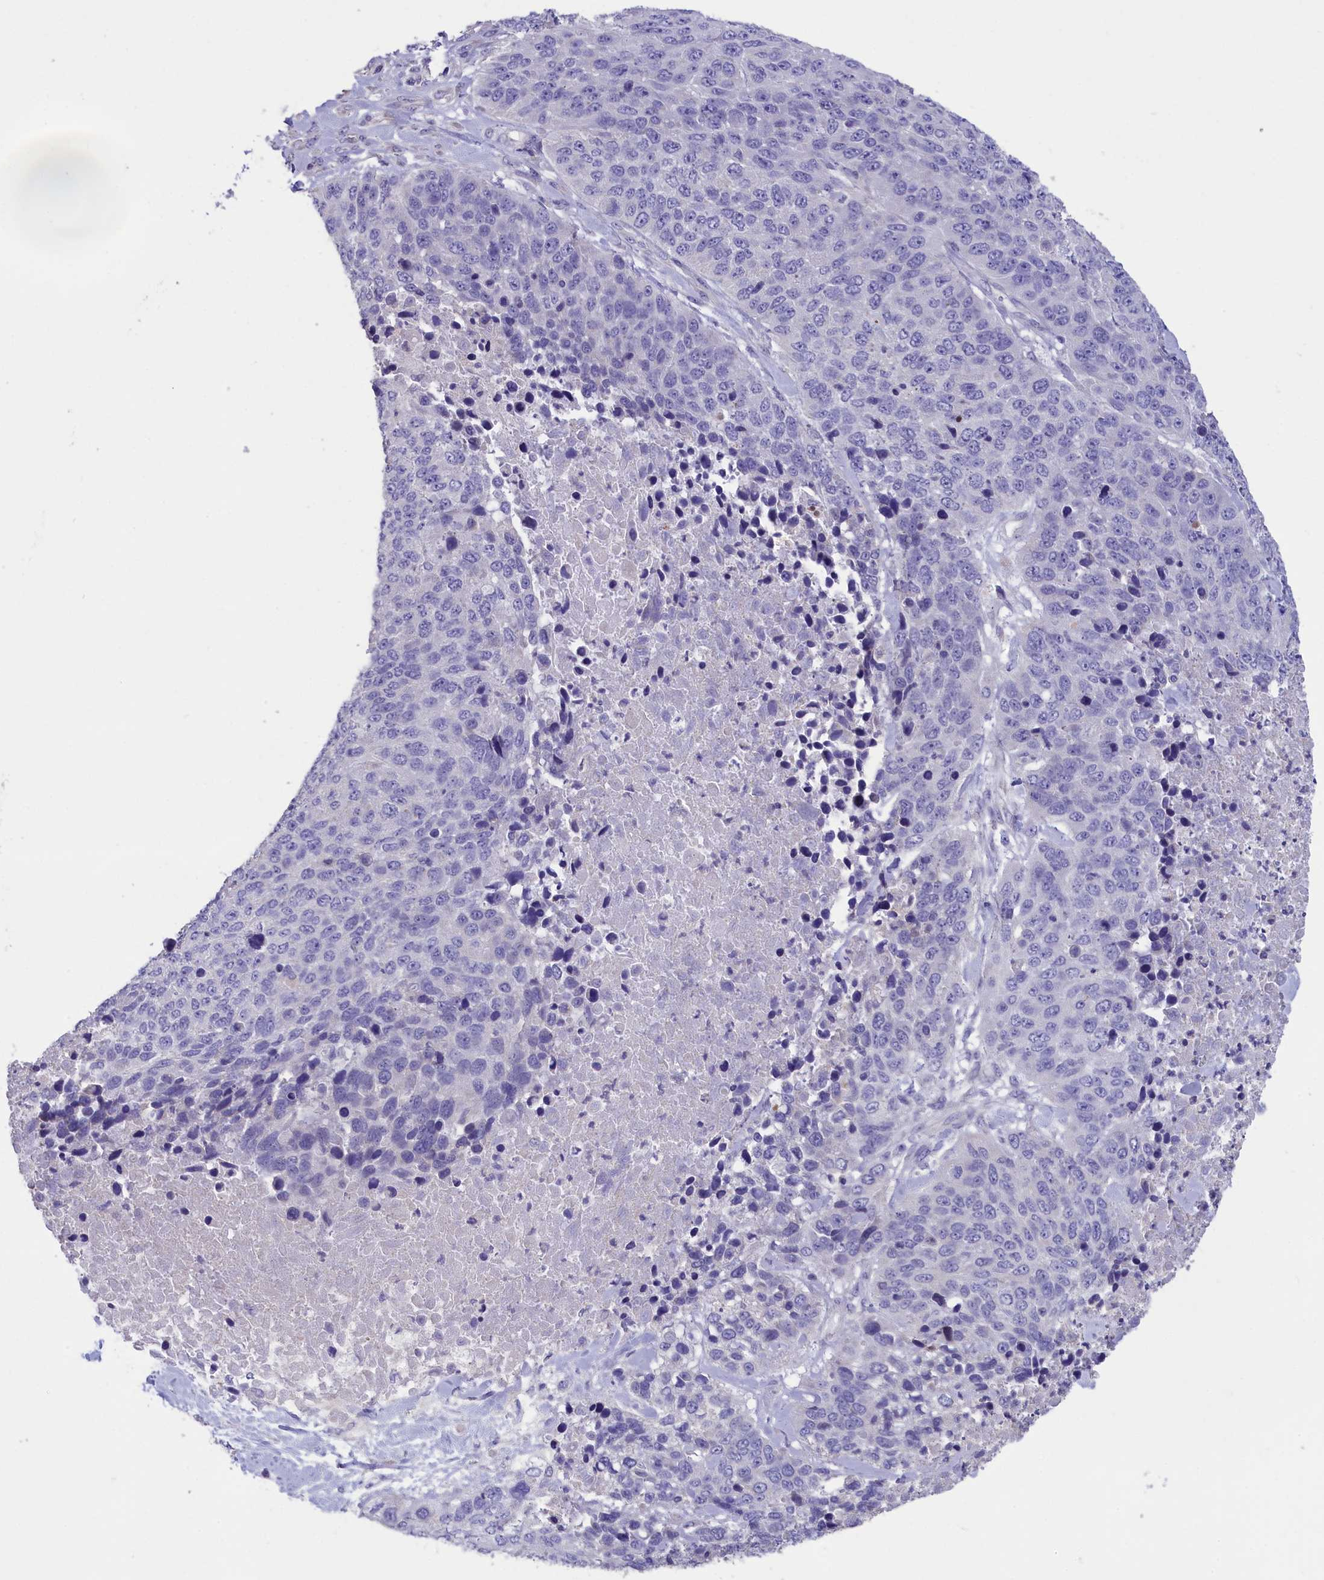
{"staining": {"intensity": "negative", "quantity": "none", "location": "none"}, "tissue": "lung cancer", "cell_type": "Tumor cells", "image_type": "cancer", "snomed": [{"axis": "morphology", "description": "Normal tissue, NOS"}, {"axis": "morphology", "description": "Squamous cell carcinoma, NOS"}, {"axis": "topography", "description": "Lymph node"}, {"axis": "topography", "description": "Lung"}], "caption": "High magnification brightfield microscopy of lung cancer (squamous cell carcinoma) stained with DAB (brown) and counterstained with hematoxylin (blue): tumor cells show no significant staining.", "gene": "CYP2U1", "patient": {"sex": "male", "age": 66}}